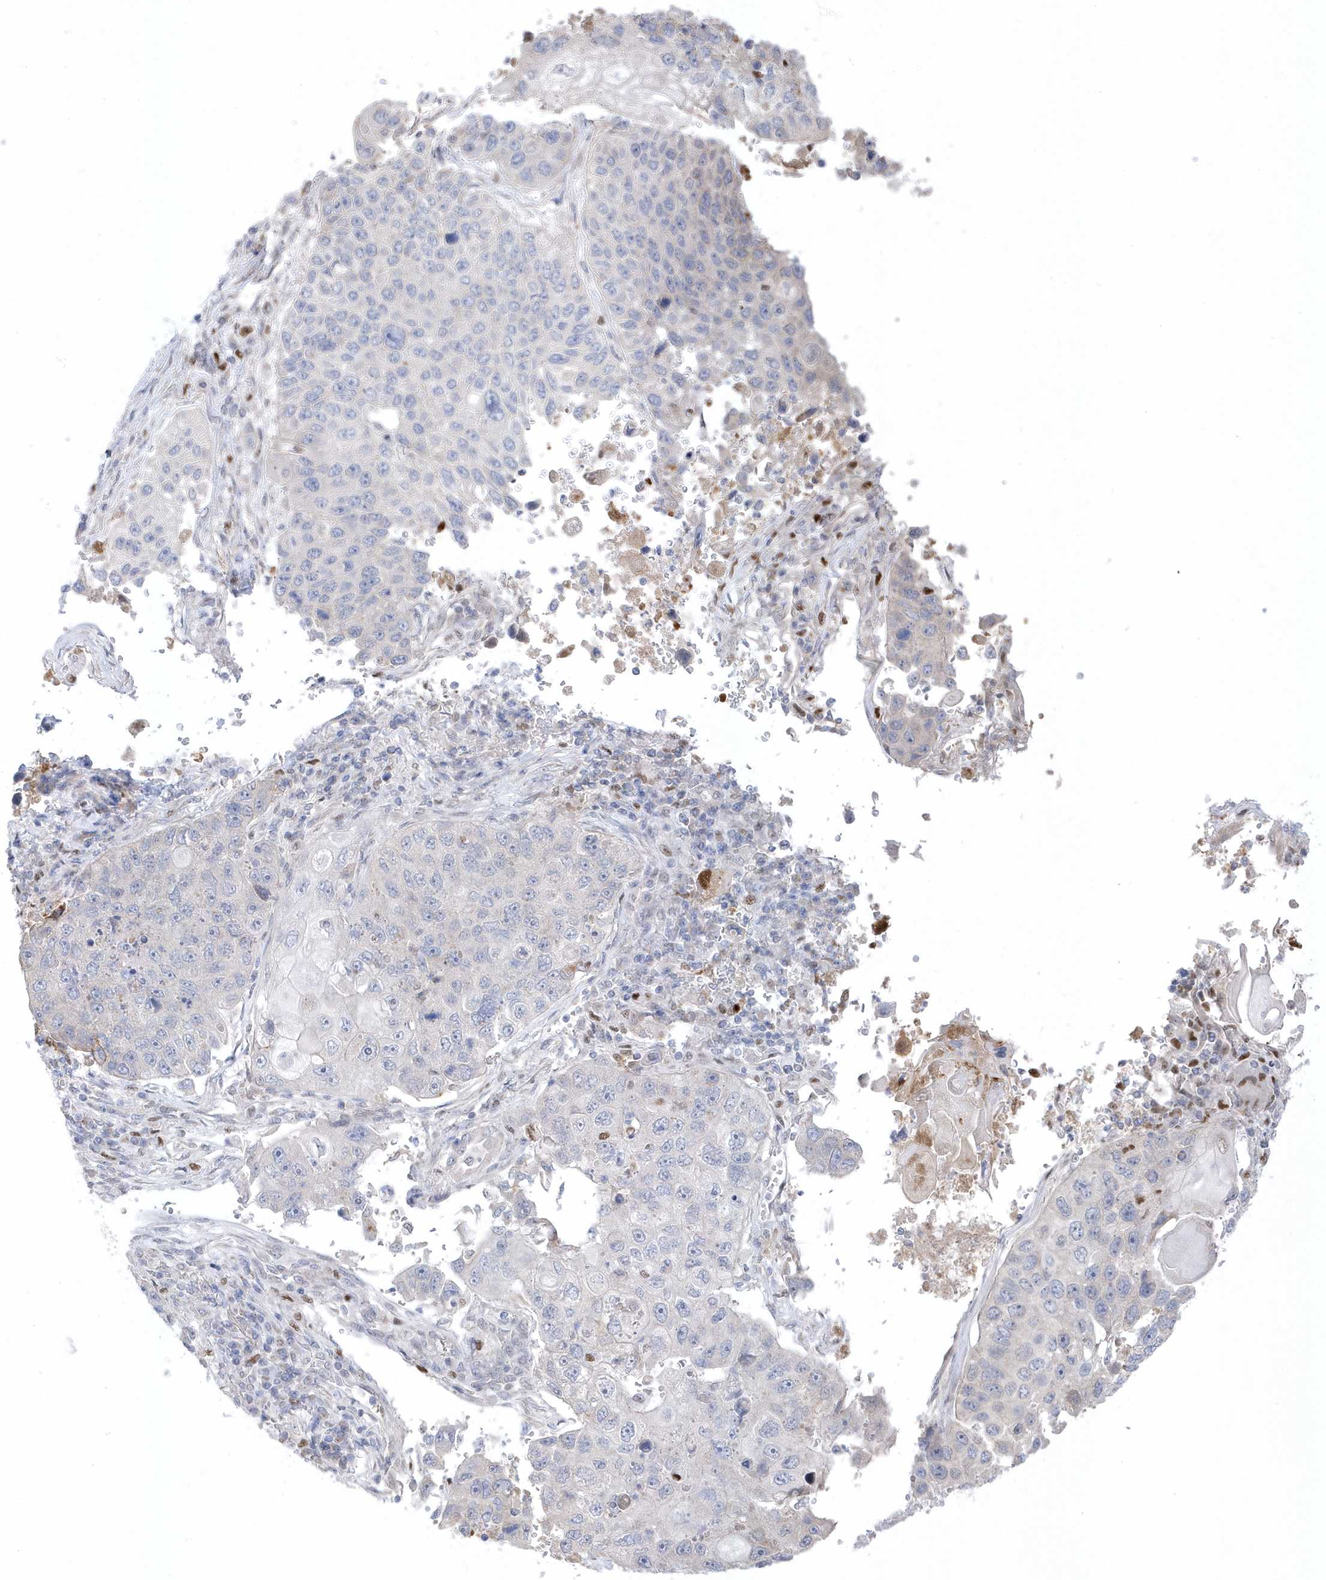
{"staining": {"intensity": "negative", "quantity": "none", "location": "none"}, "tissue": "lung cancer", "cell_type": "Tumor cells", "image_type": "cancer", "snomed": [{"axis": "morphology", "description": "Squamous cell carcinoma, NOS"}, {"axis": "topography", "description": "Lung"}], "caption": "Immunohistochemistry (IHC) image of neoplastic tissue: lung cancer stained with DAB (3,3'-diaminobenzidine) reveals no significant protein expression in tumor cells.", "gene": "GTPBP6", "patient": {"sex": "male", "age": 61}}